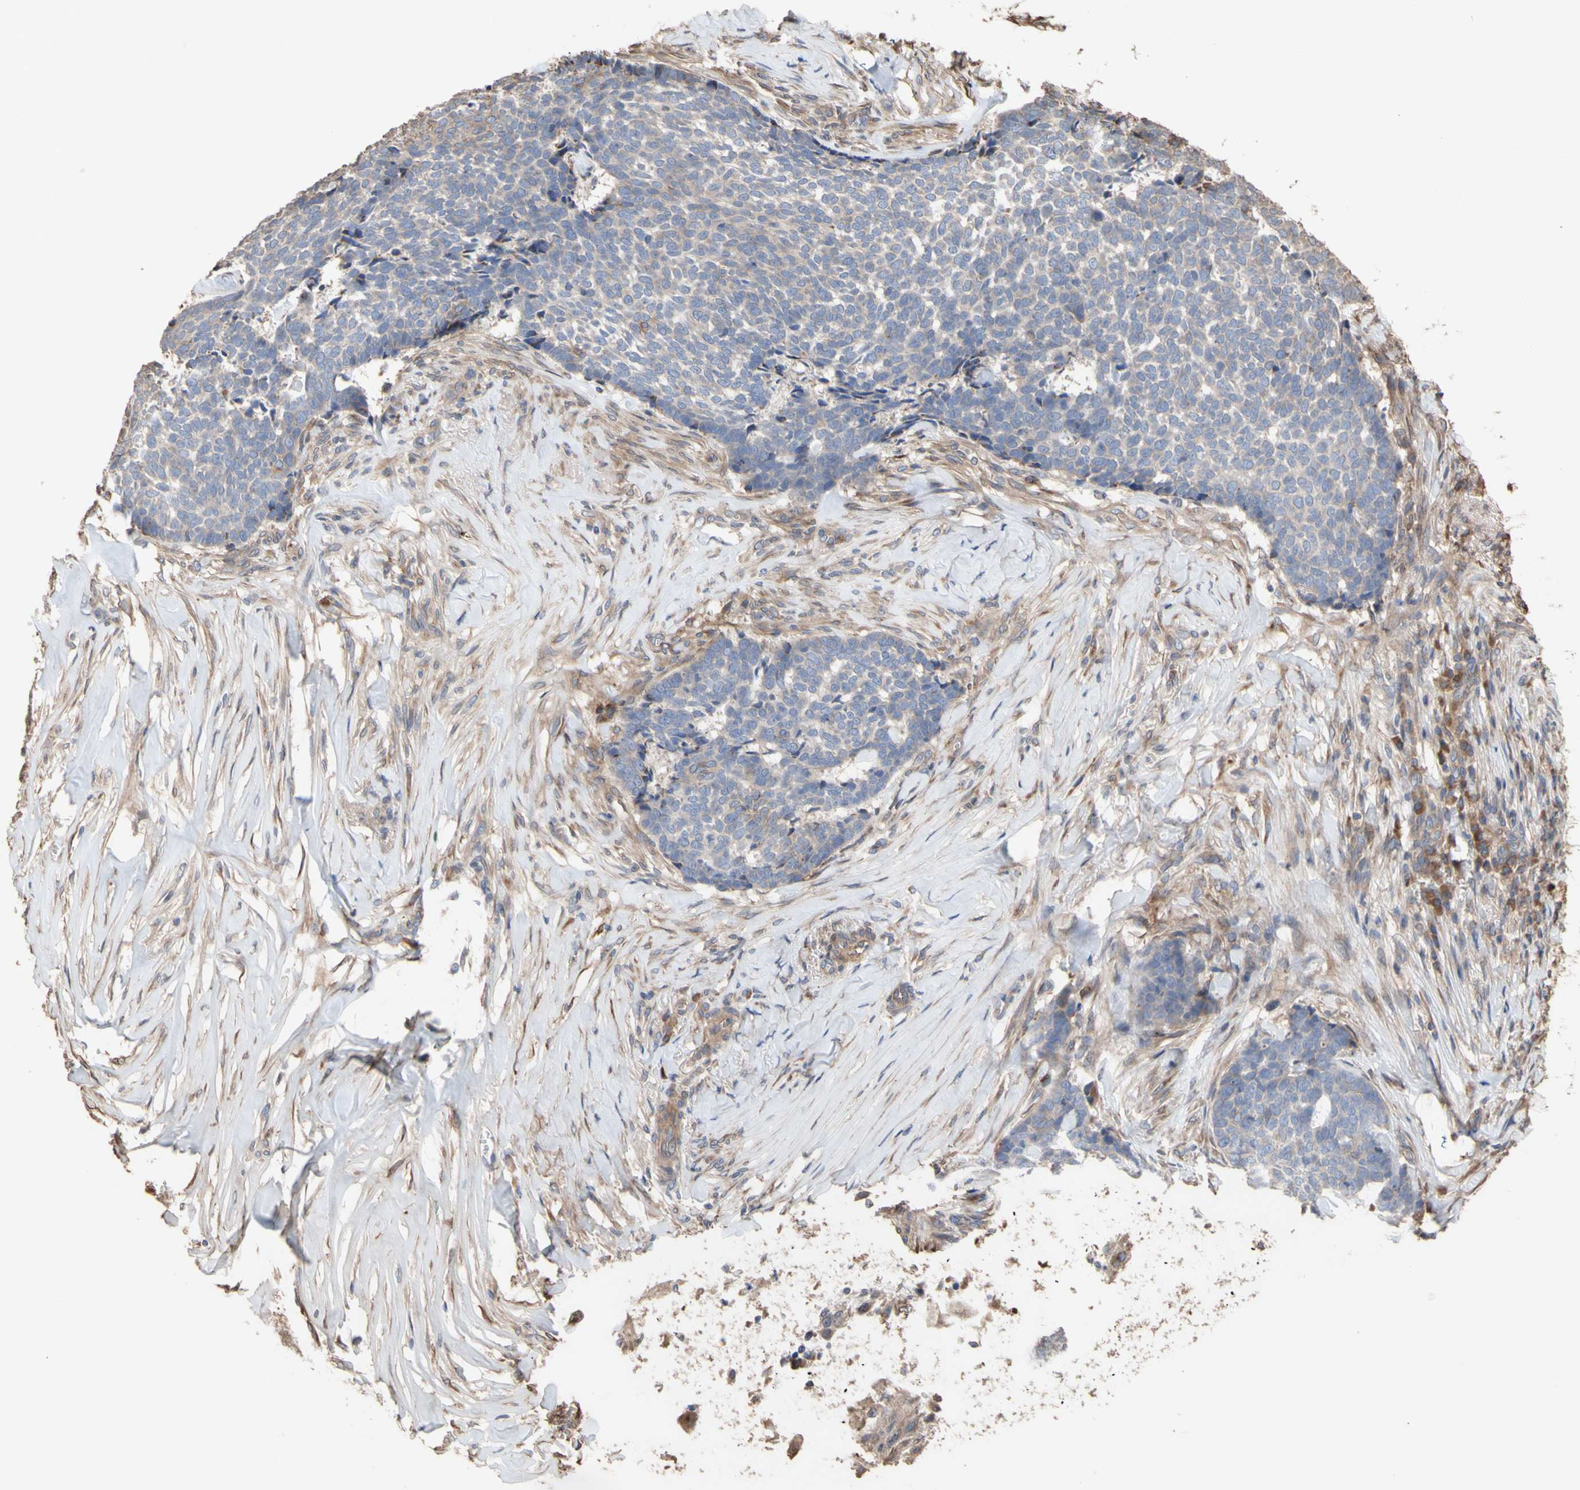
{"staining": {"intensity": "weak", "quantity": ">75%", "location": "cytoplasmic/membranous"}, "tissue": "skin cancer", "cell_type": "Tumor cells", "image_type": "cancer", "snomed": [{"axis": "morphology", "description": "Basal cell carcinoma"}, {"axis": "topography", "description": "Skin"}], "caption": "This image demonstrates immunohistochemistry staining of skin cancer, with low weak cytoplasmic/membranous positivity in about >75% of tumor cells.", "gene": "NECTIN3", "patient": {"sex": "male", "age": 84}}